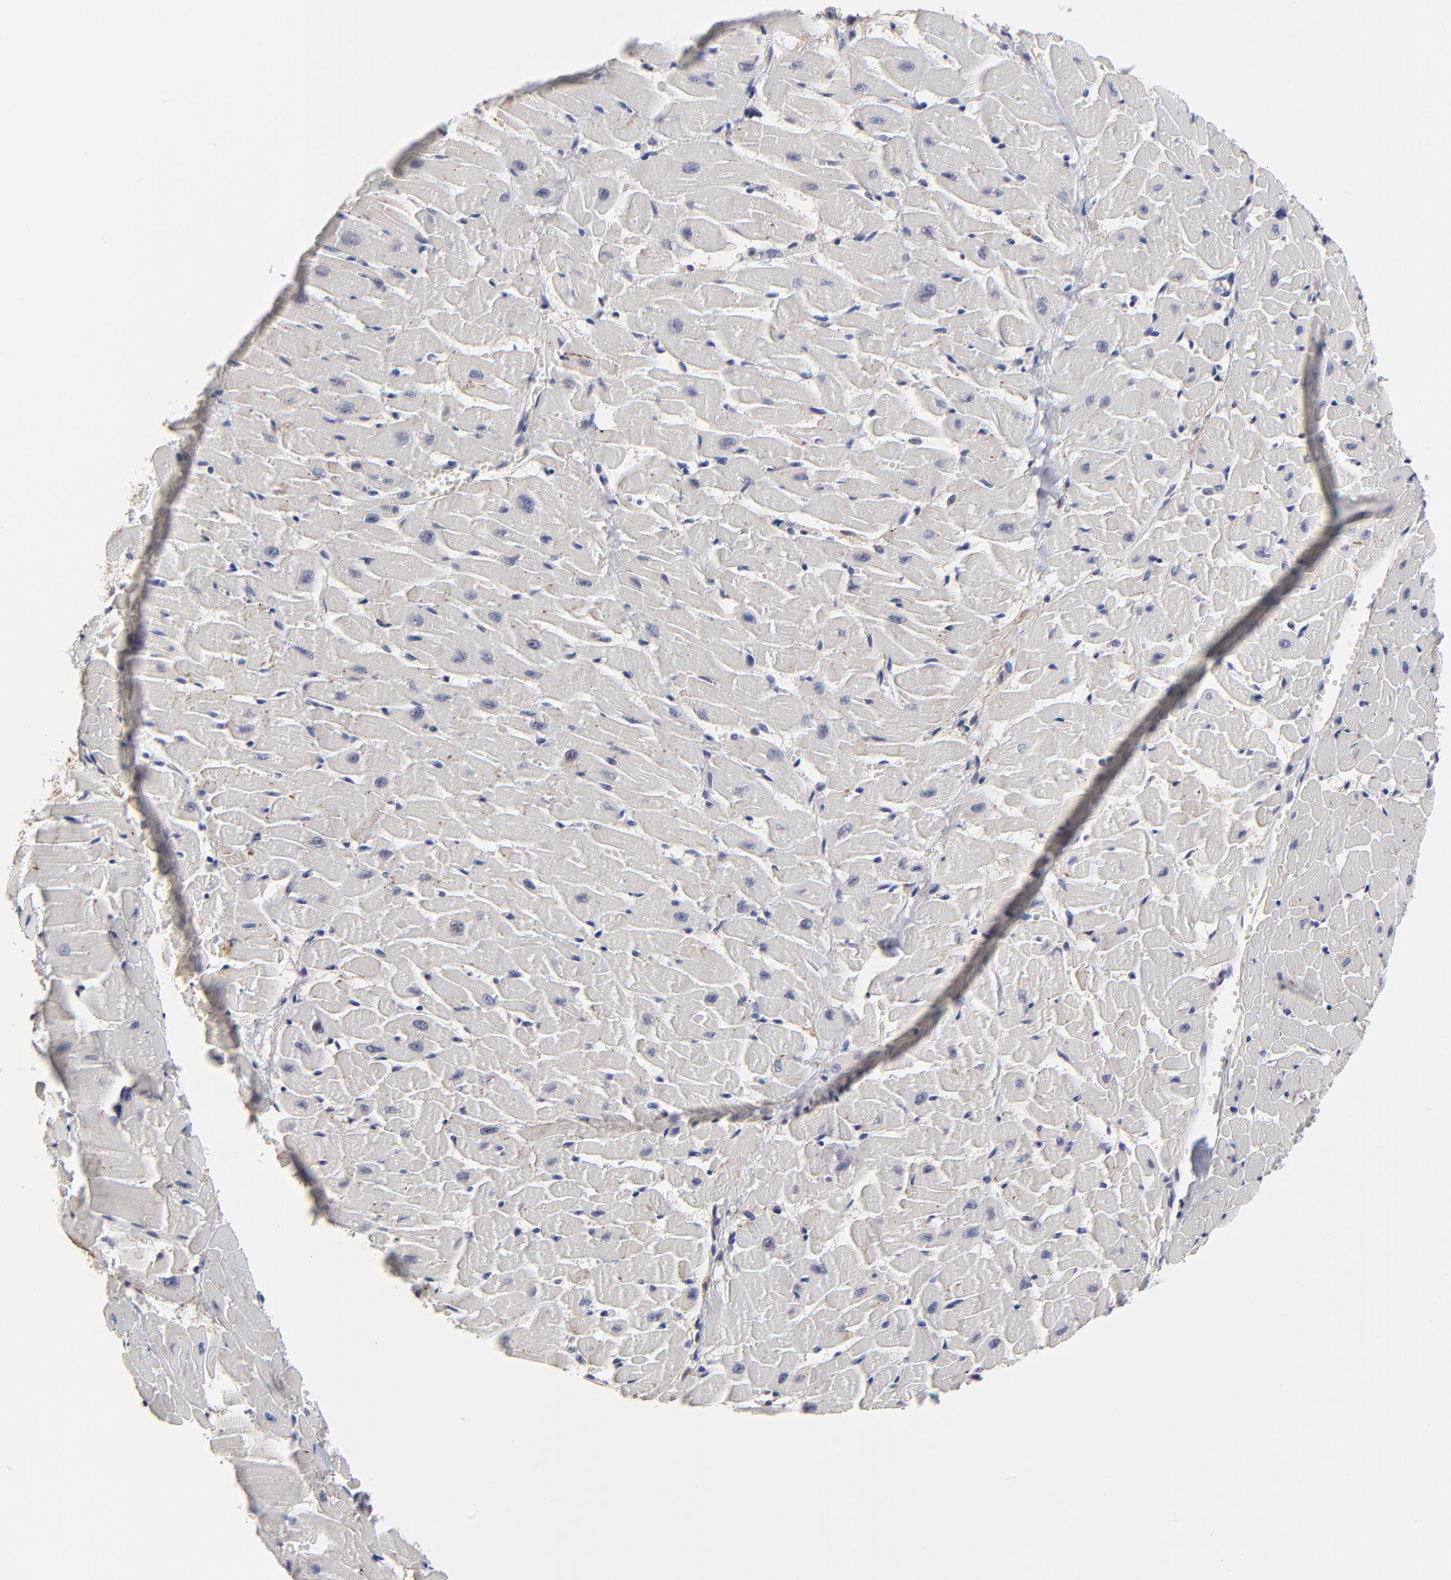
{"staining": {"intensity": "negative", "quantity": "none", "location": "none"}, "tissue": "heart muscle", "cell_type": "Cardiomyocytes", "image_type": "normal", "snomed": [{"axis": "morphology", "description": "Normal tissue, NOS"}, {"axis": "topography", "description": "Heart"}], "caption": "Histopathology image shows no protein staining in cardiomyocytes of benign heart muscle.", "gene": "OGFOD1", "patient": {"sex": "female", "age": 19}}